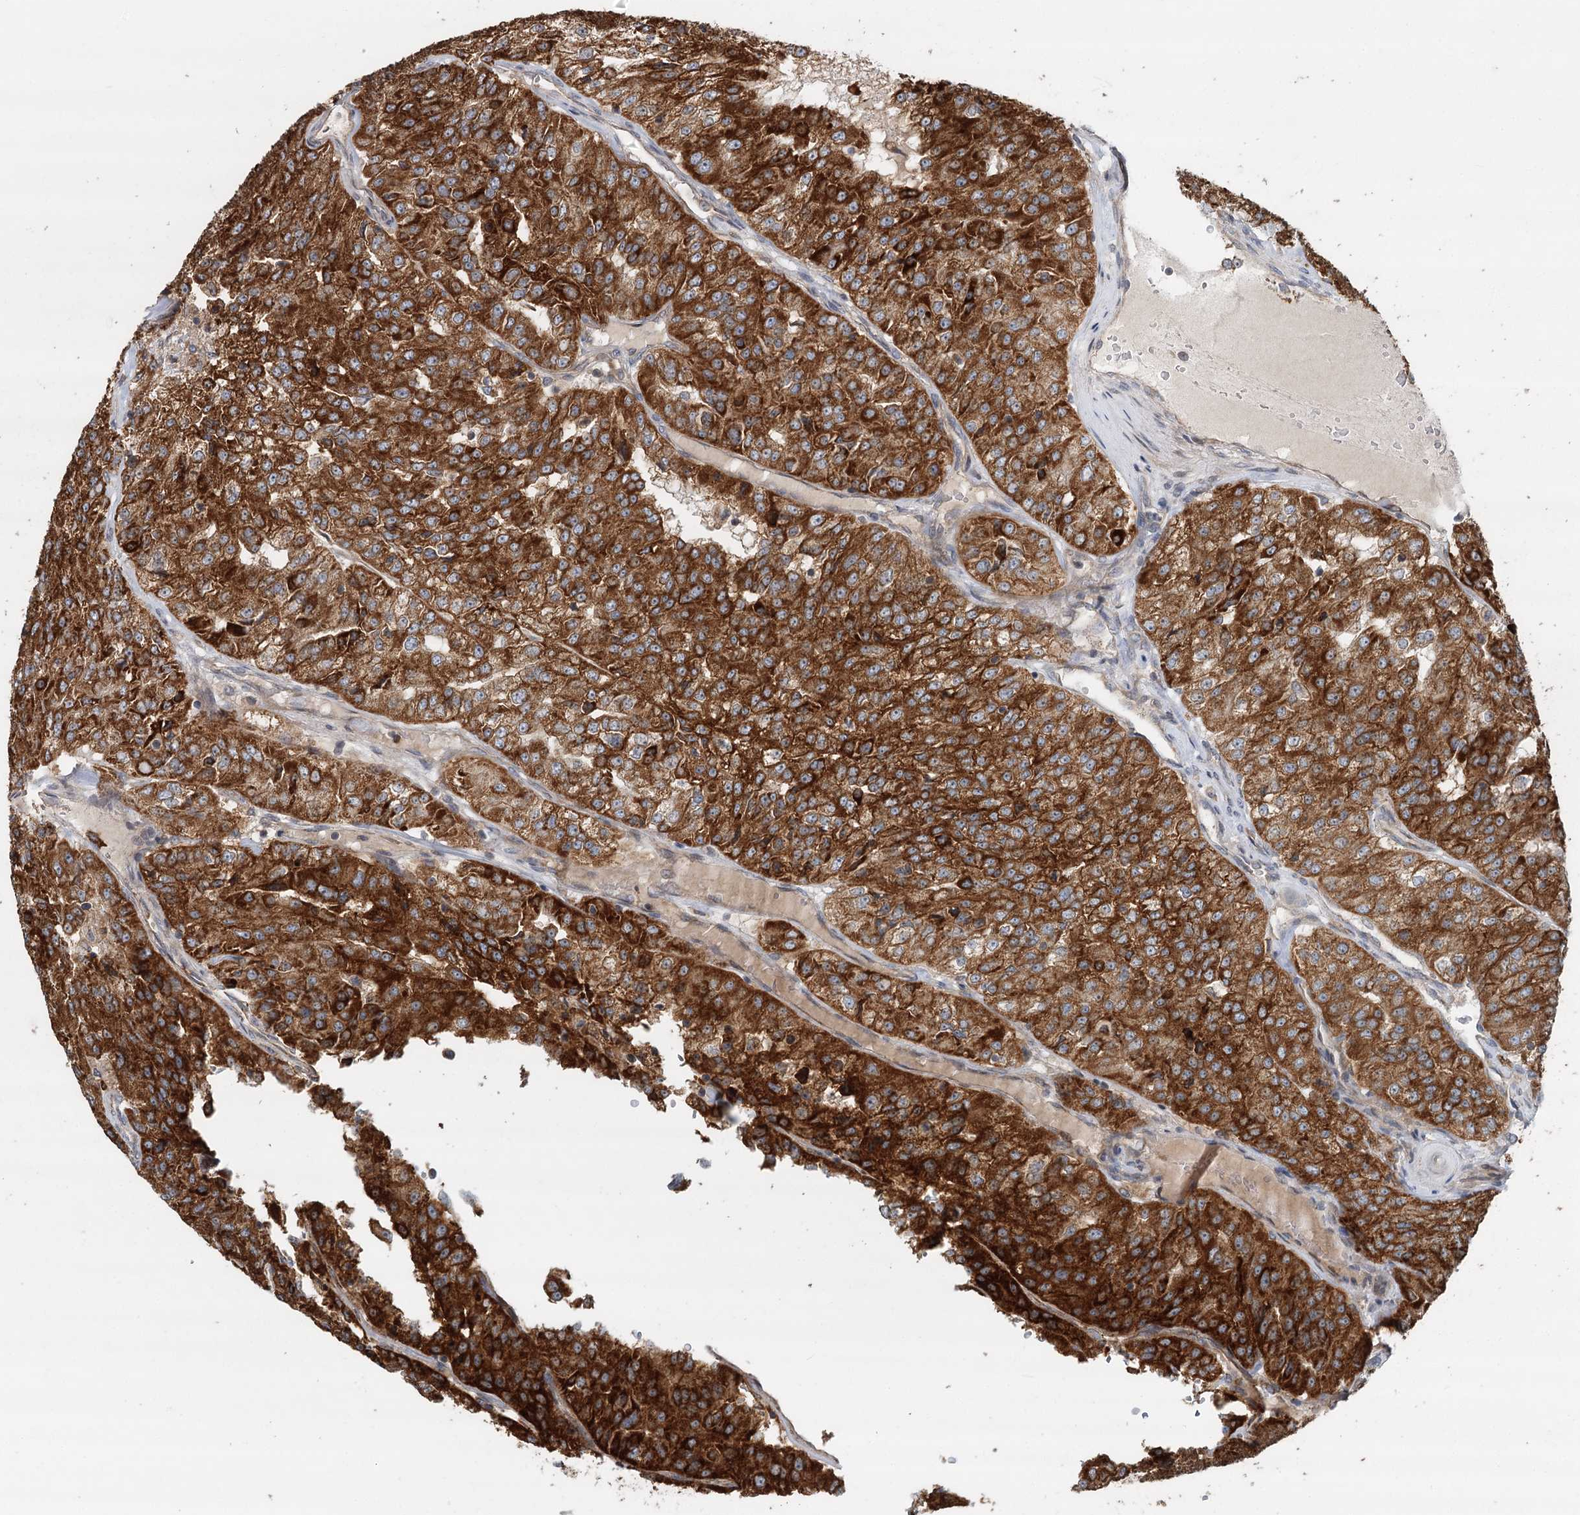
{"staining": {"intensity": "strong", "quantity": ">75%", "location": "cytoplasmic/membranous"}, "tissue": "renal cancer", "cell_type": "Tumor cells", "image_type": "cancer", "snomed": [{"axis": "morphology", "description": "Adenocarcinoma, NOS"}, {"axis": "topography", "description": "Kidney"}], "caption": "Protein expression analysis of renal cancer (adenocarcinoma) displays strong cytoplasmic/membranous positivity in approximately >75% of tumor cells.", "gene": "RNF111", "patient": {"sex": "female", "age": 63}}